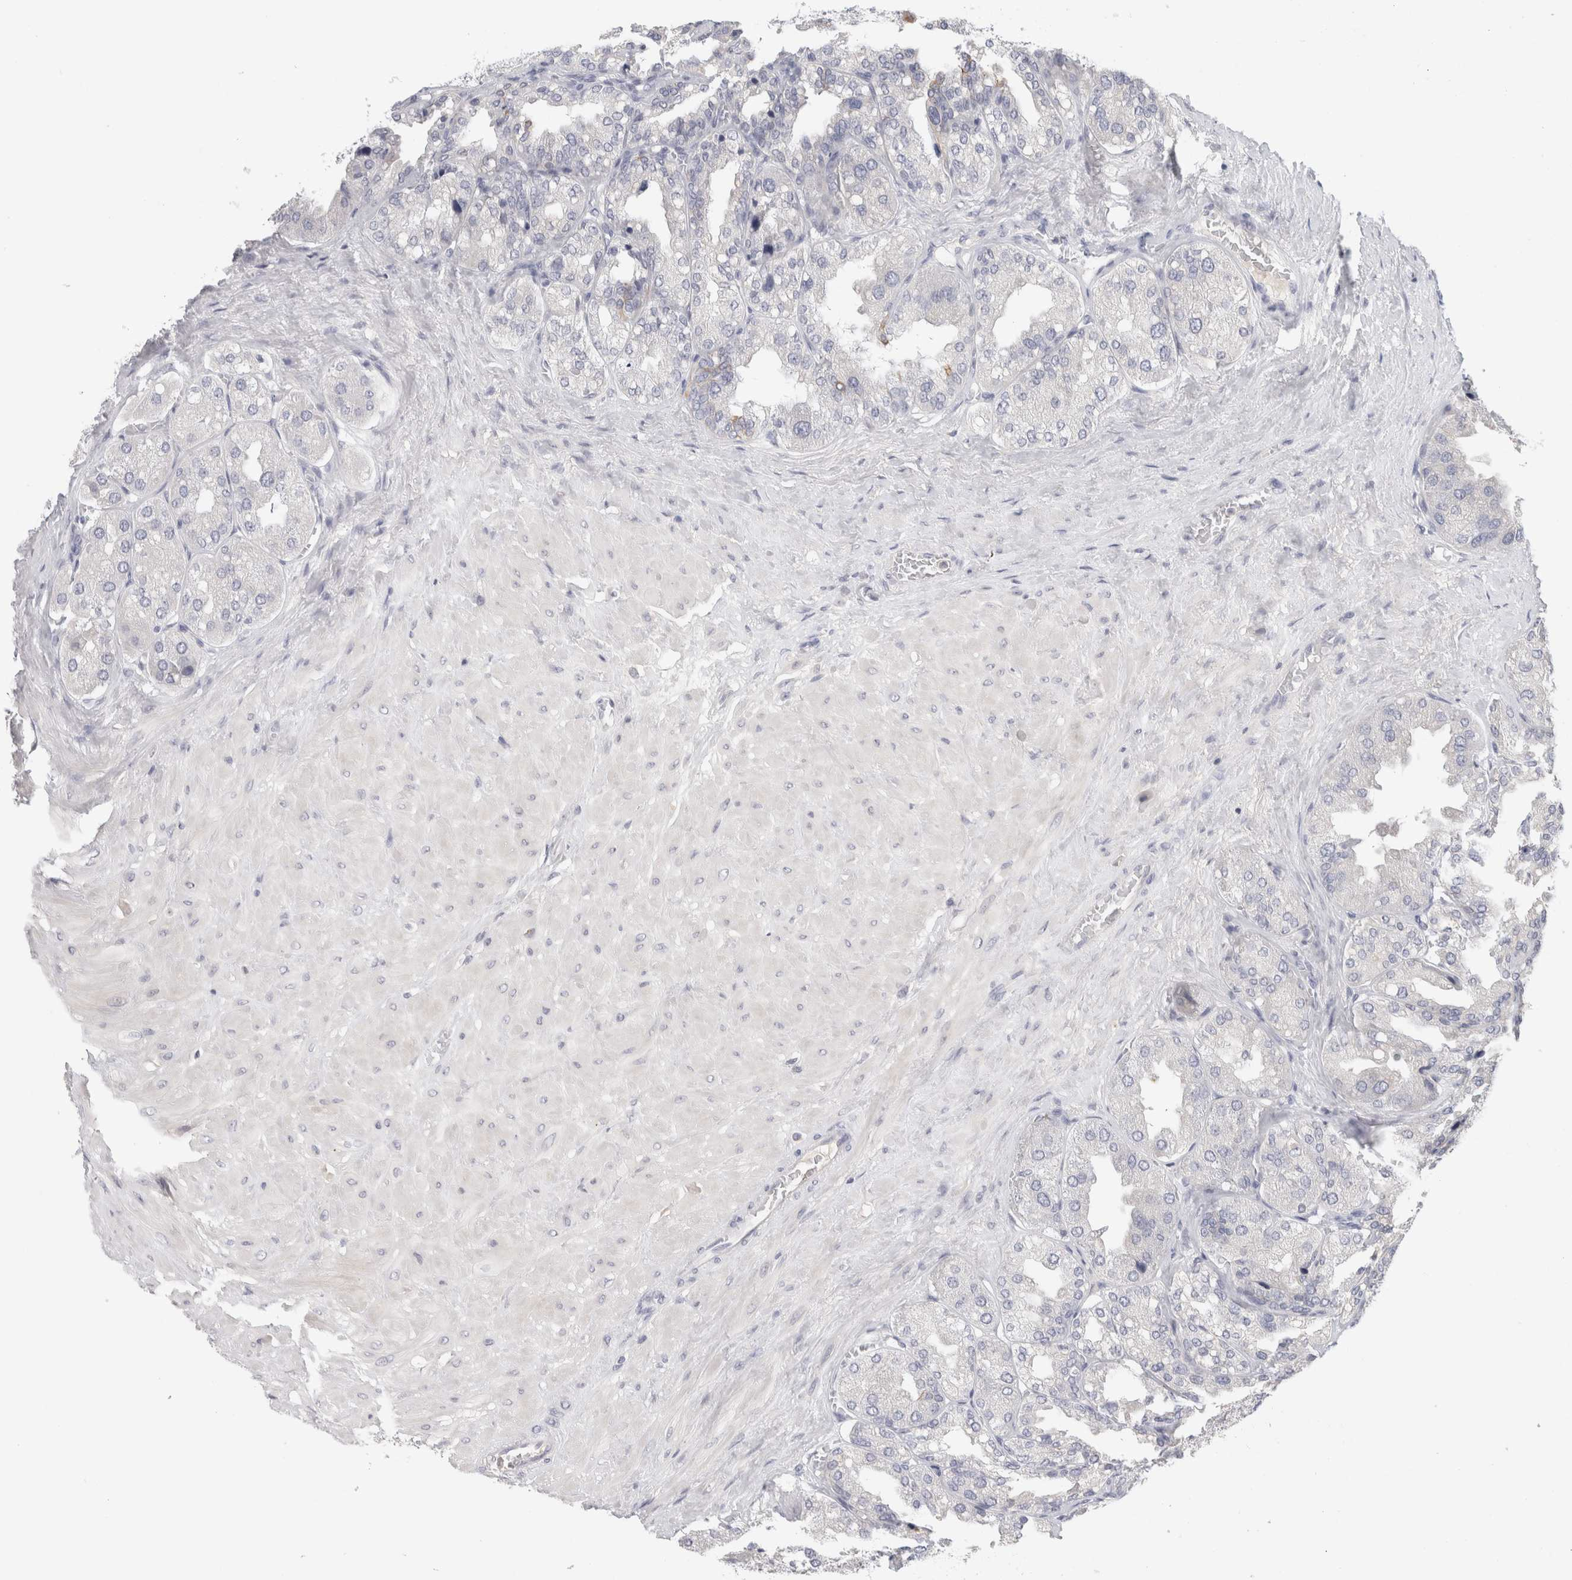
{"staining": {"intensity": "negative", "quantity": "none", "location": "none"}, "tissue": "seminal vesicle", "cell_type": "Glandular cells", "image_type": "normal", "snomed": [{"axis": "morphology", "description": "Normal tissue, NOS"}, {"axis": "topography", "description": "Prostate"}, {"axis": "topography", "description": "Seminal veicle"}], "caption": "Immunohistochemistry (IHC) micrograph of normal seminal vesicle: human seminal vesicle stained with DAB (3,3'-diaminobenzidine) reveals no significant protein expression in glandular cells. The staining was performed using DAB to visualize the protein expression in brown, while the nuclei were stained in blue with hematoxylin (Magnification: 20x).", "gene": "STK31", "patient": {"sex": "male", "age": 51}}